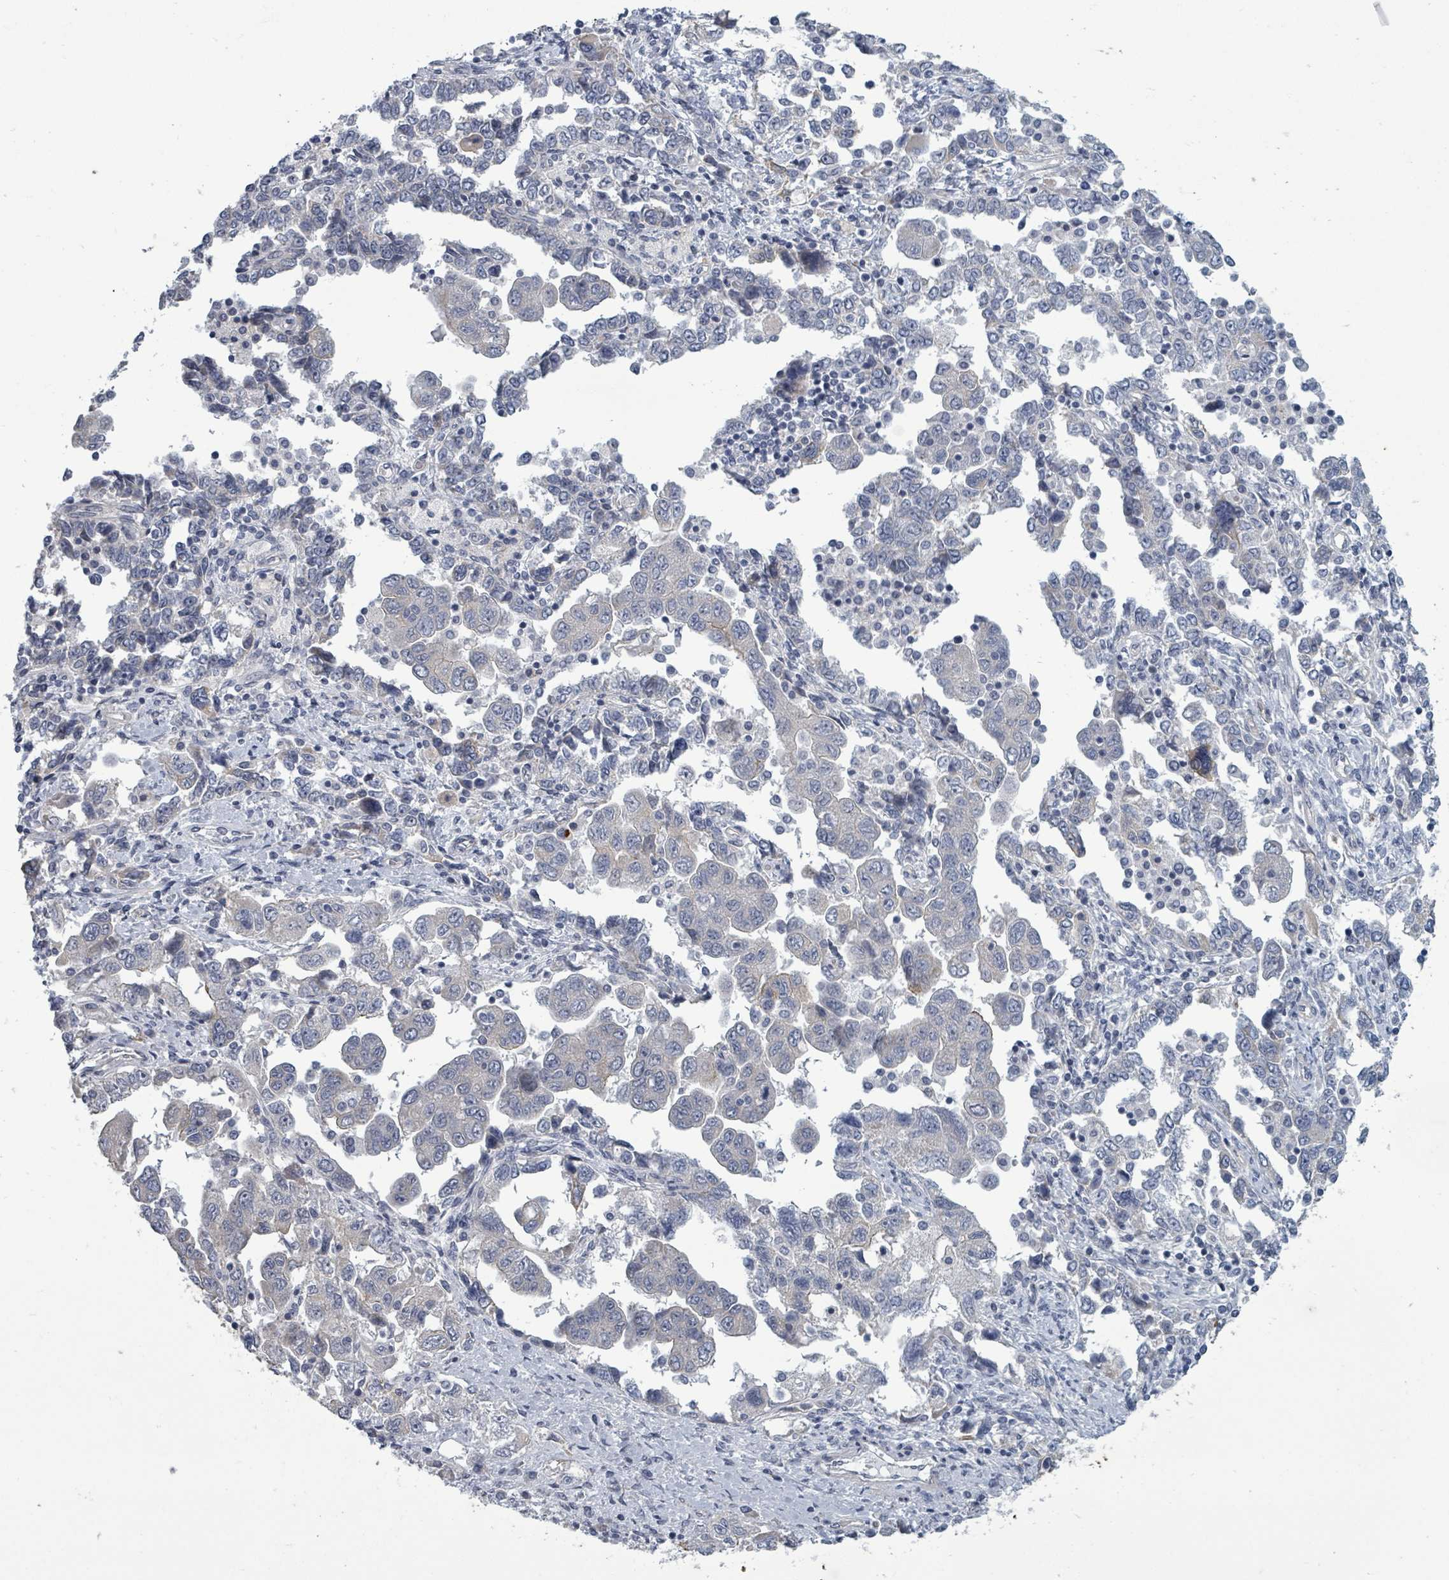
{"staining": {"intensity": "negative", "quantity": "none", "location": "none"}, "tissue": "ovarian cancer", "cell_type": "Tumor cells", "image_type": "cancer", "snomed": [{"axis": "morphology", "description": "Carcinoma, NOS"}, {"axis": "morphology", "description": "Cystadenocarcinoma, serous, NOS"}, {"axis": "topography", "description": "Ovary"}], "caption": "Immunohistochemistry (IHC) micrograph of neoplastic tissue: carcinoma (ovarian) stained with DAB demonstrates no significant protein staining in tumor cells. (DAB immunohistochemistry visualized using brightfield microscopy, high magnification).", "gene": "ASB12", "patient": {"sex": "female", "age": 69}}